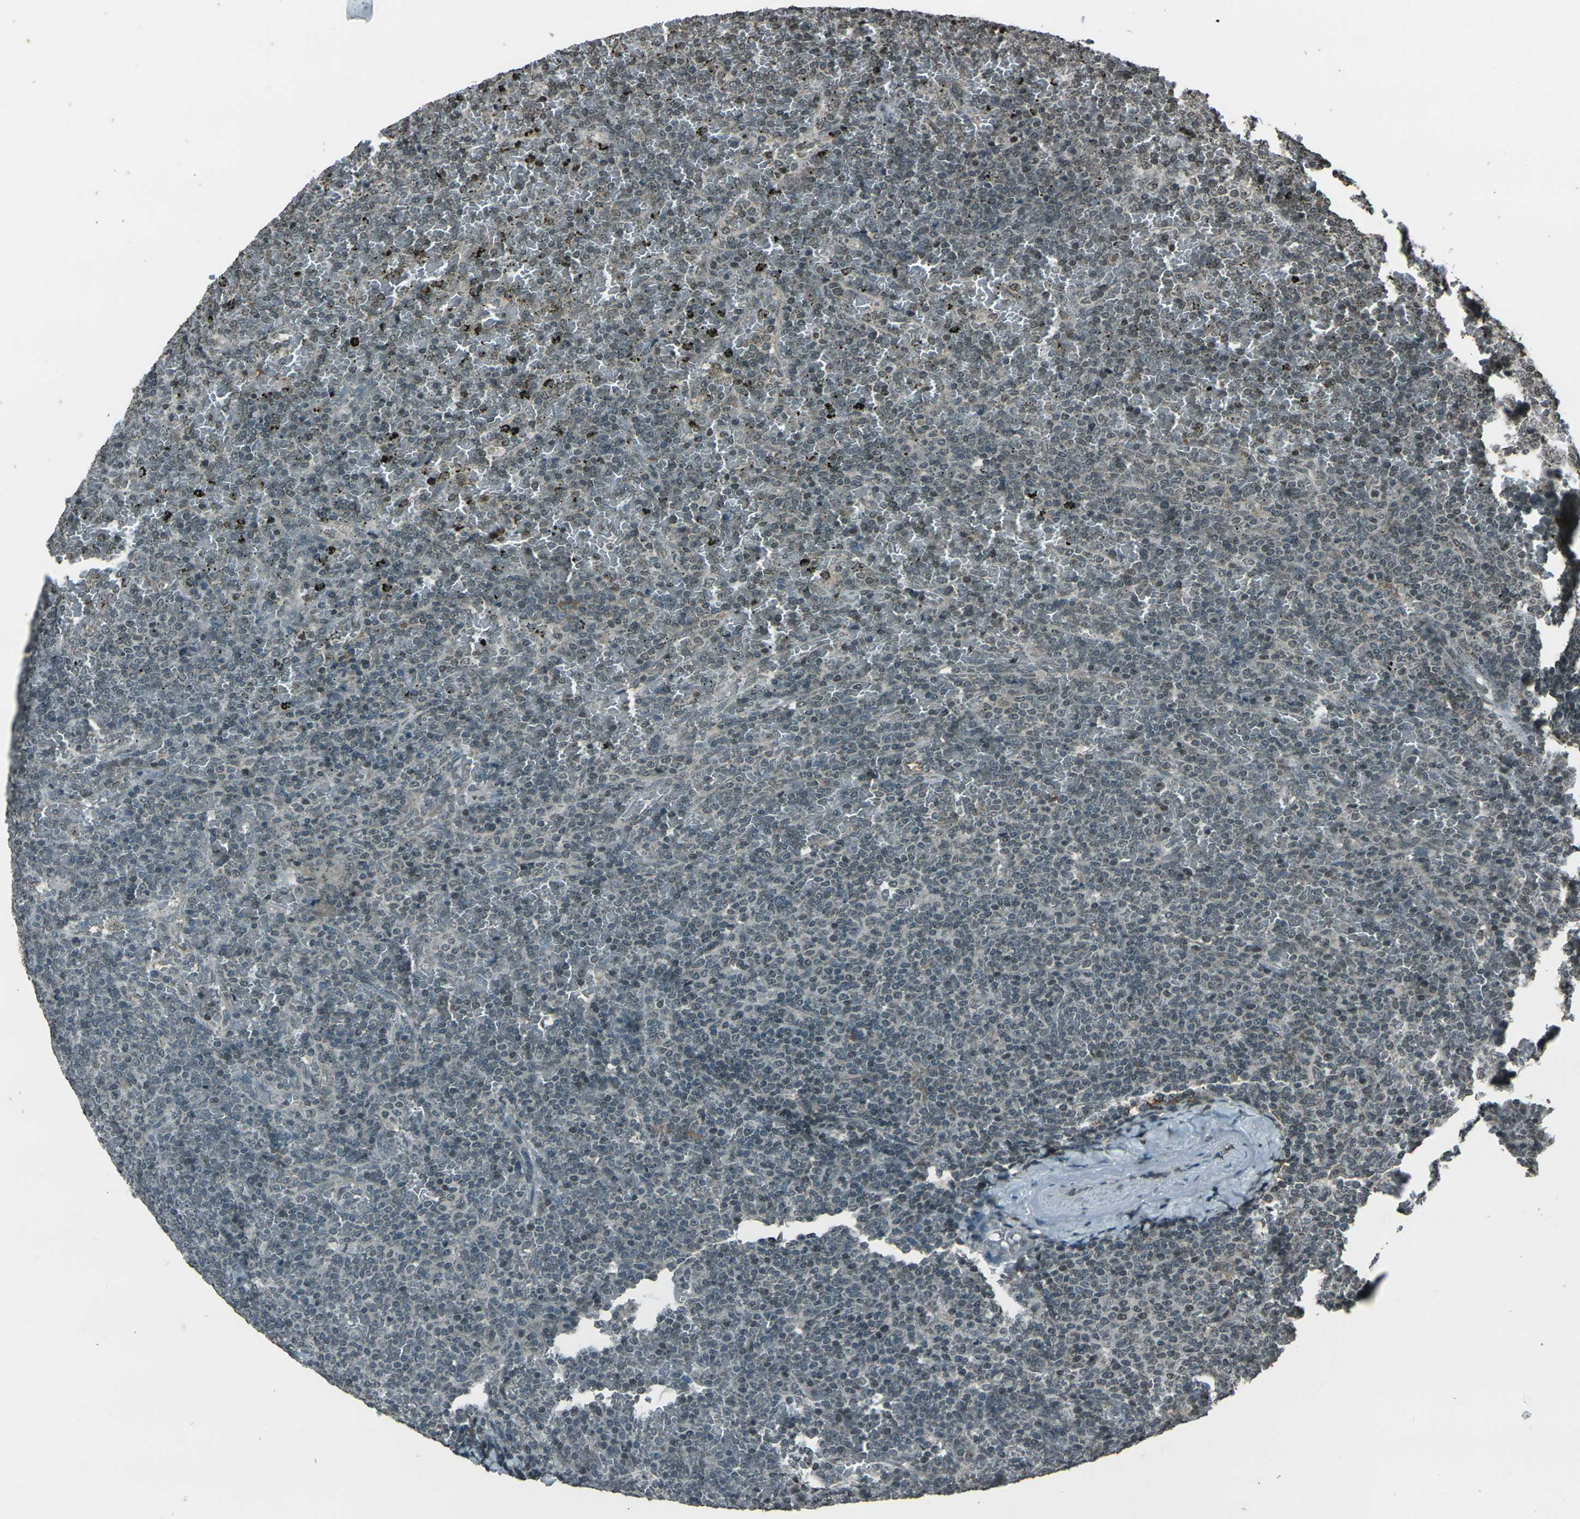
{"staining": {"intensity": "weak", "quantity": ">75%", "location": "nuclear"}, "tissue": "lymphoma", "cell_type": "Tumor cells", "image_type": "cancer", "snomed": [{"axis": "morphology", "description": "Malignant lymphoma, non-Hodgkin's type, Low grade"}, {"axis": "topography", "description": "Spleen"}], "caption": "Immunohistochemistry (IHC) photomicrograph of neoplastic tissue: human low-grade malignant lymphoma, non-Hodgkin's type stained using immunohistochemistry (IHC) shows low levels of weak protein expression localized specifically in the nuclear of tumor cells, appearing as a nuclear brown color.", "gene": "PRPF8", "patient": {"sex": "female", "age": 77}}